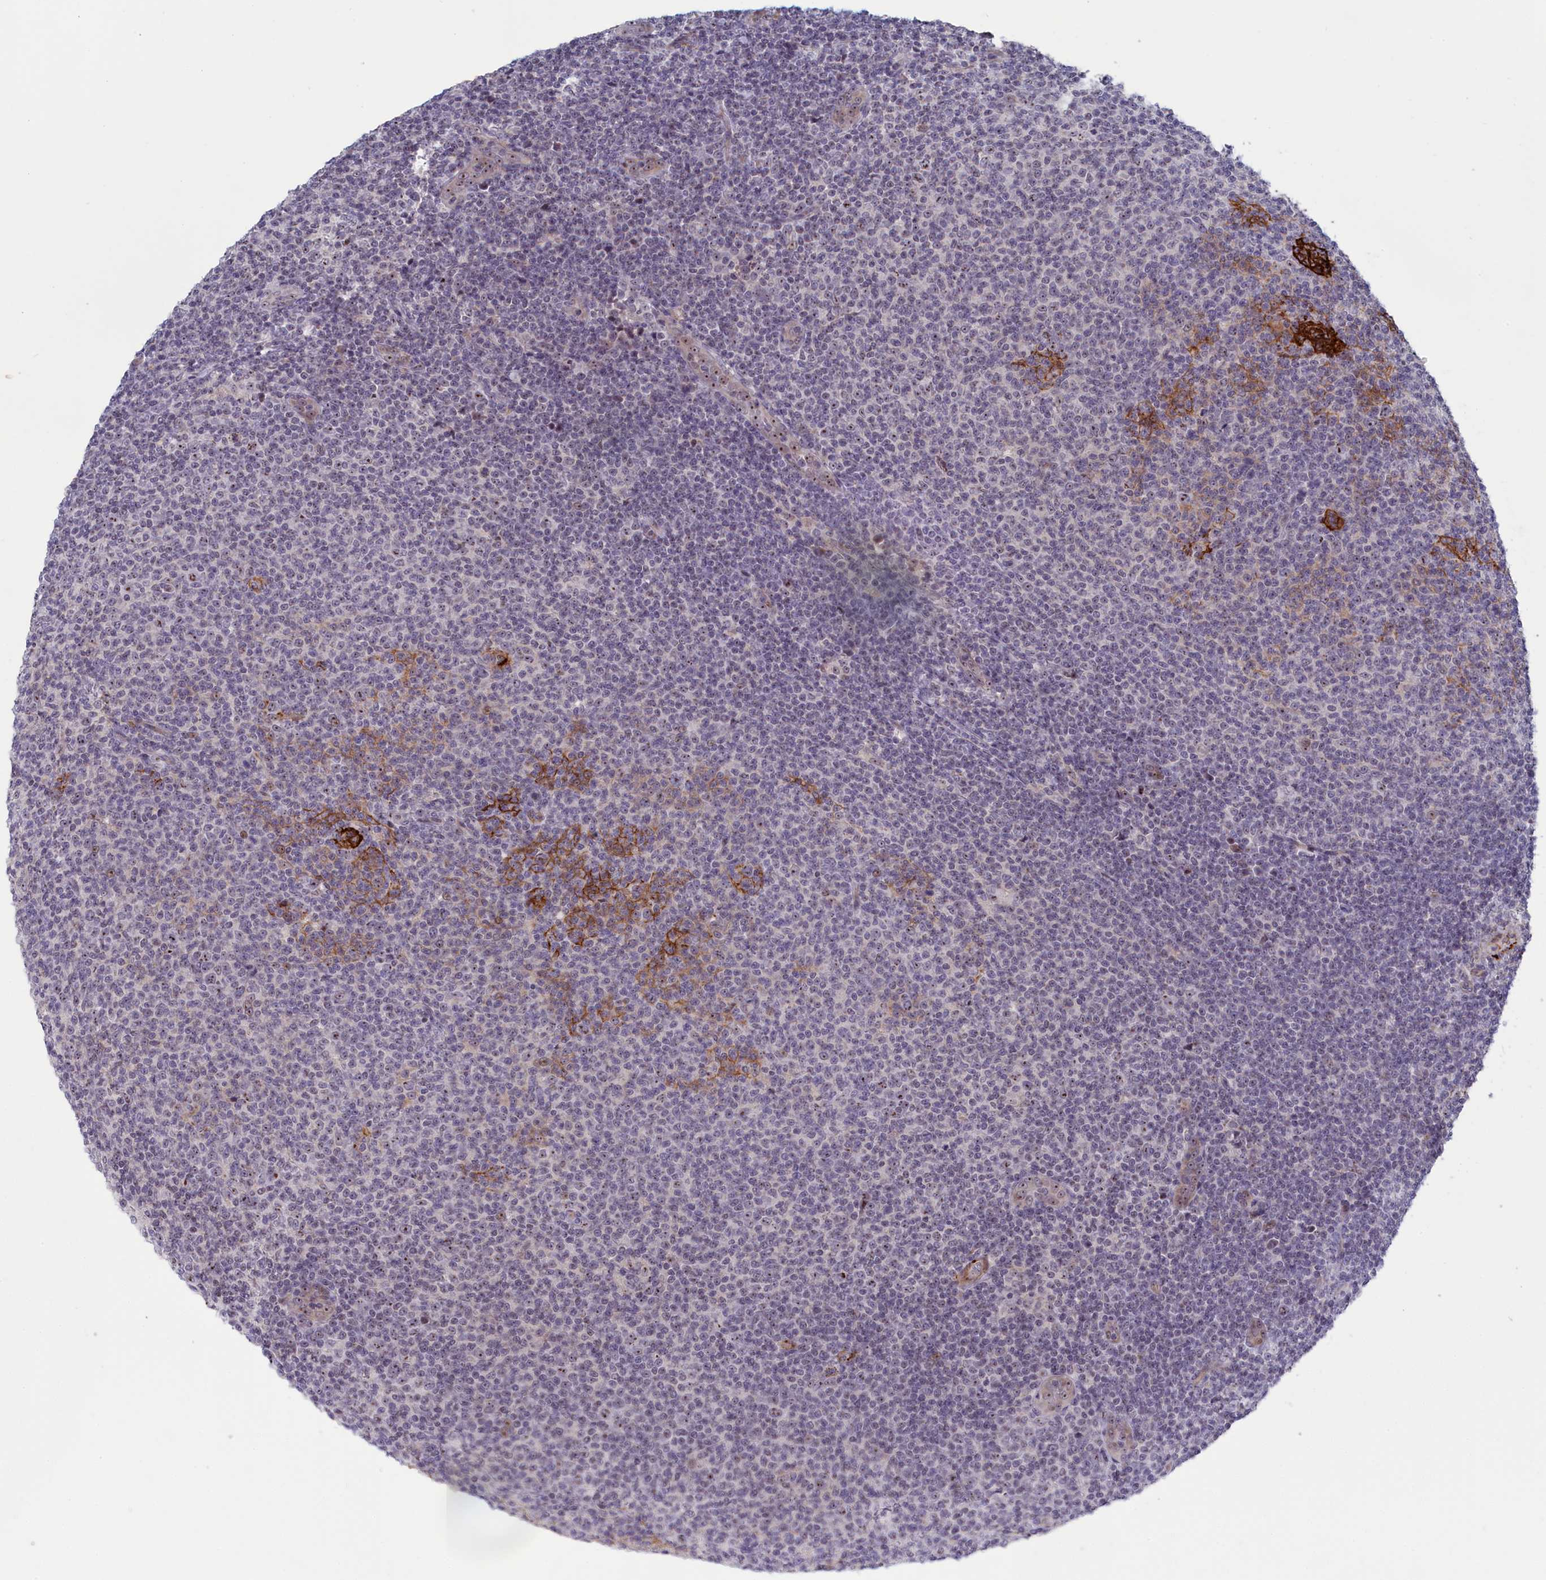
{"staining": {"intensity": "strong", "quantity": "<25%", "location": "cytoplasmic/membranous"}, "tissue": "lymphoma", "cell_type": "Tumor cells", "image_type": "cancer", "snomed": [{"axis": "morphology", "description": "Malignant lymphoma, non-Hodgkin's type, Low grade"}, {"axis": "topography", "description": "Lymph node"}], "caption": "A photomicrograph of lymphoma stained for a protein displays strong cytoplasmic/membranous brown staining in tumor cells.", "gene": "PPAN", "patient": {"sex": "male", "age": 66}}